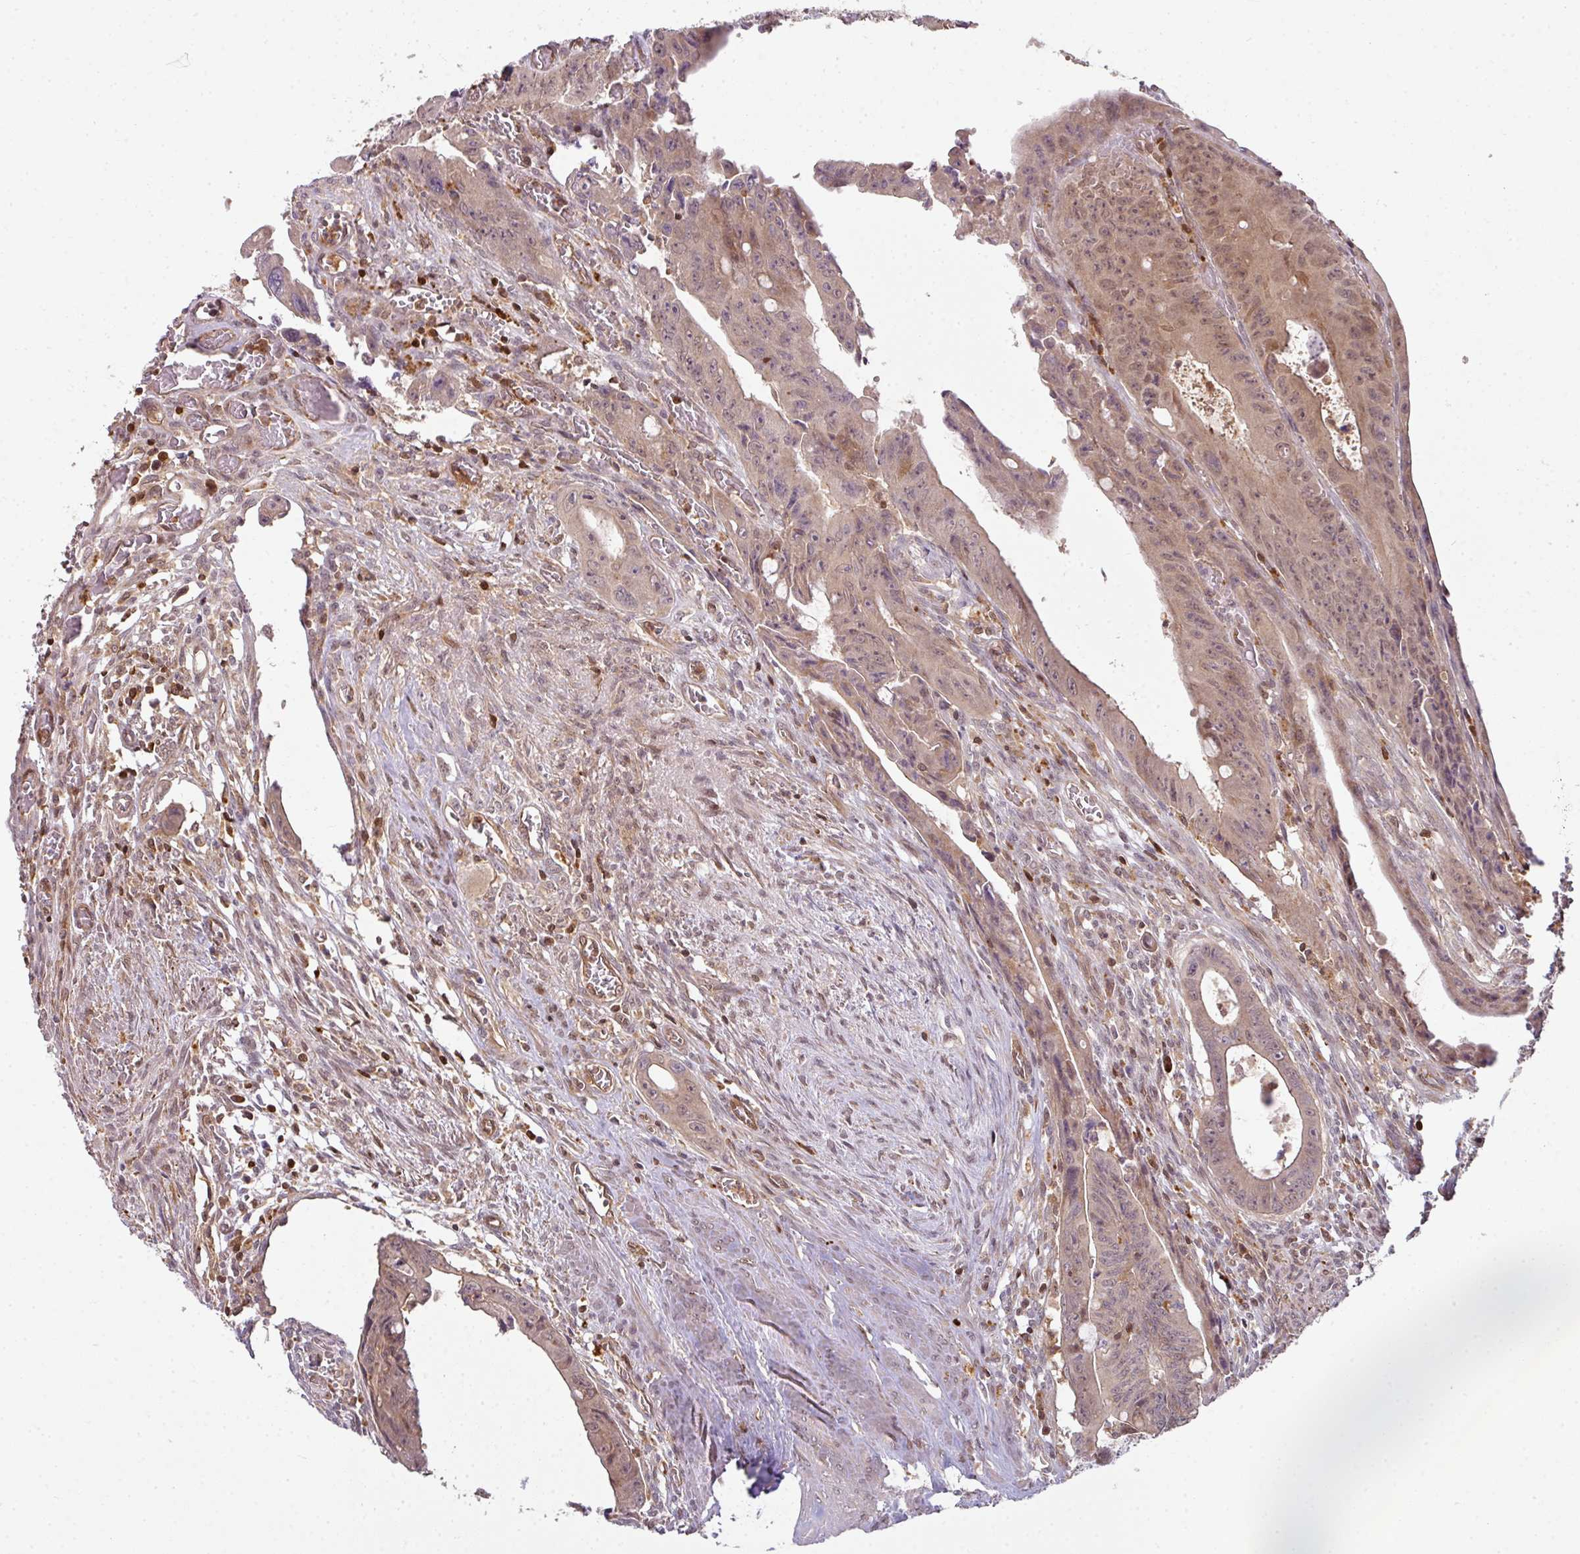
{"staining": {"intensity": "weak", "quantity": ">75%", "location": "cytoplasmic/membranous,nuclear"}, "tissue": "colorectal cancer", "cell_type": "Tumor cells", "image_type": "cancer", "snomed": [{"axis": "morphology", "description": "Adenocarcinoma, NOS"}, {"axis": "topography", "description": "Rectum"}], "caption": "Weak cytoplasmic/membranous and nuclear protein expression is present in about >75% of tumor cells in colorectal cancer (adenocarcinoma).", "gene": "STAT5A", "patient": {"sex": "male", "age": 78}}